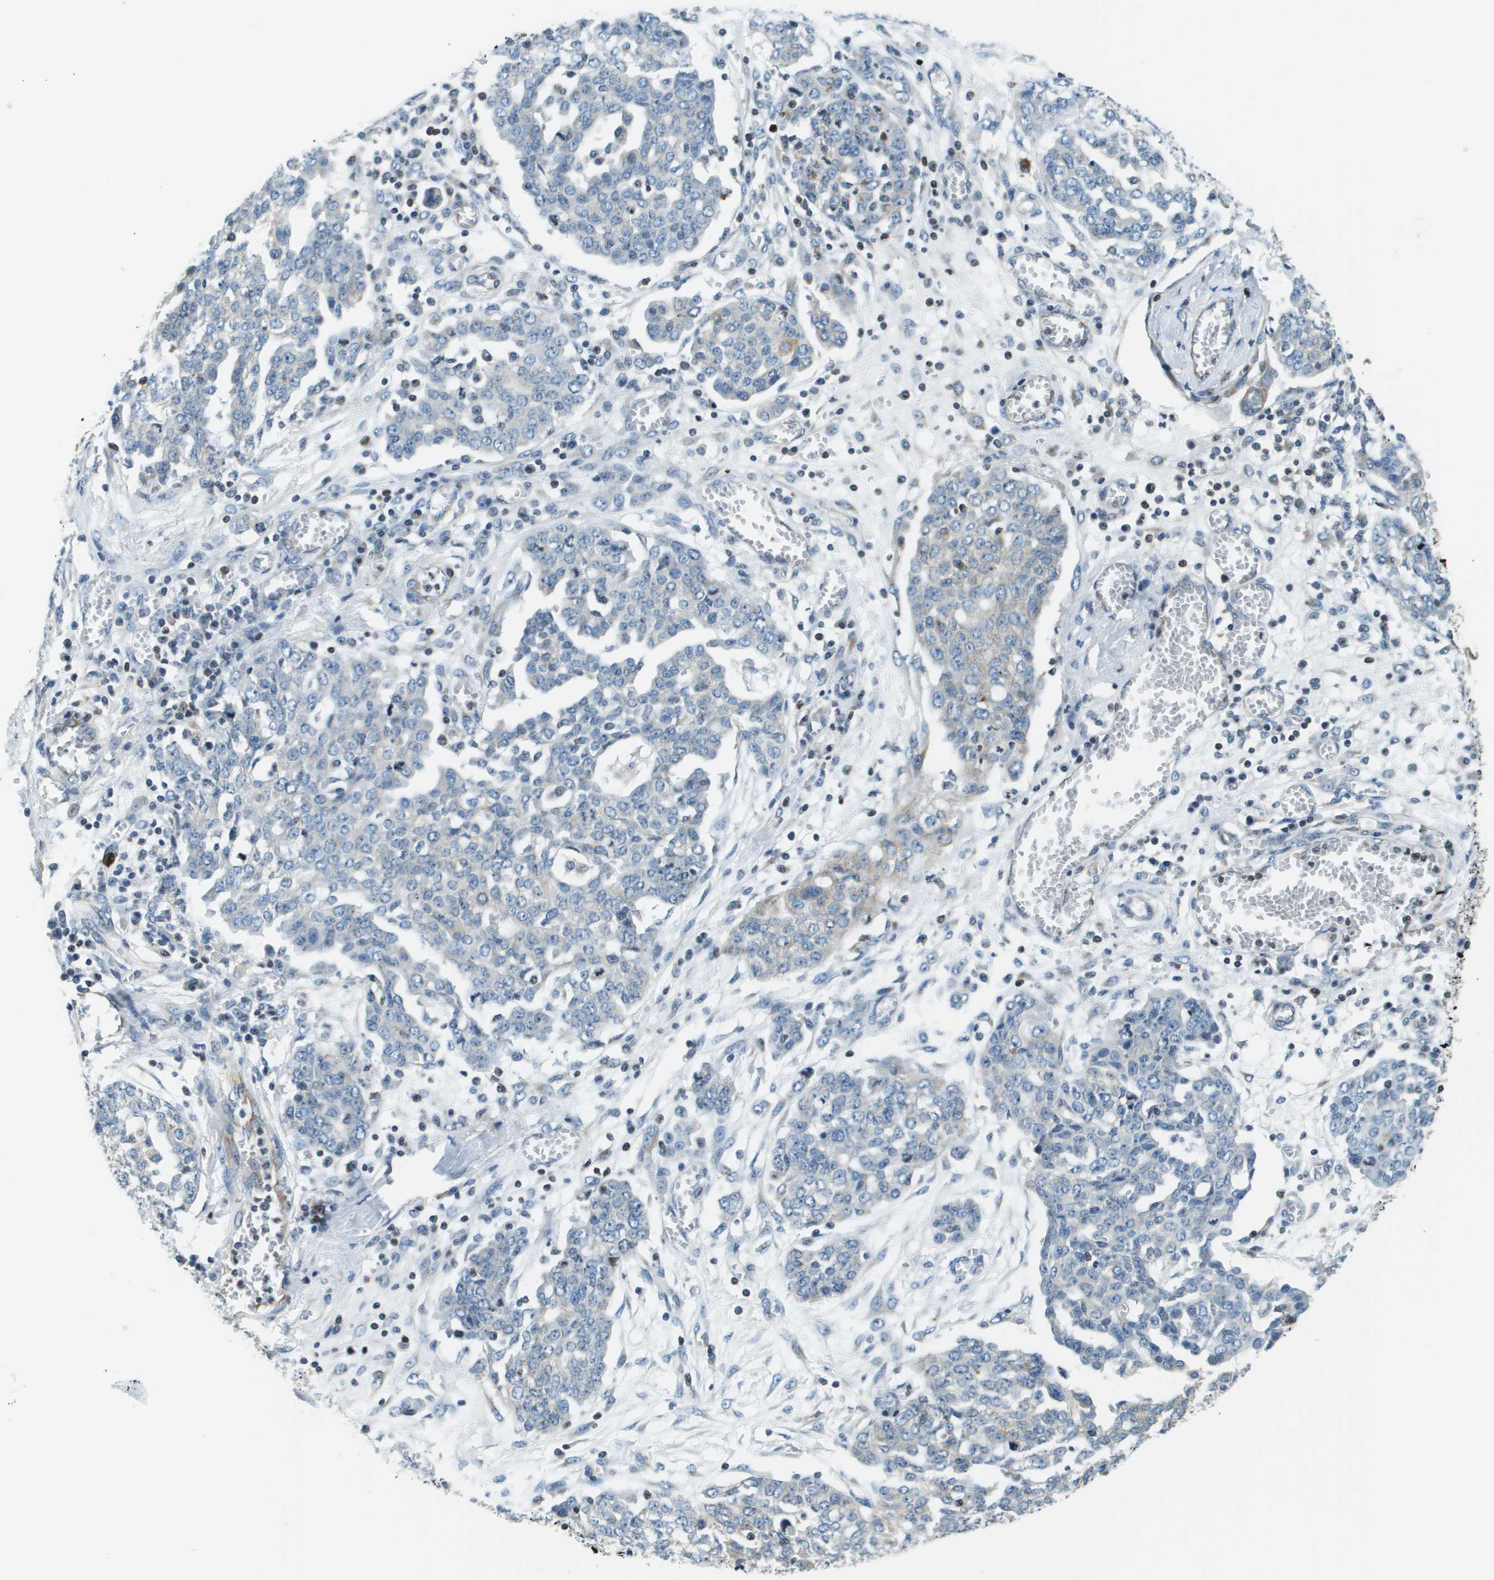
{"staining": {"intensity": "weak", "quantity": "<25%", "location": "cytoplasmic/membranous"}, "tissue": "ovarian cancer", "cell_type": "Tumor cells", "image_type": "cancer", "snomed": [{"axis": "morphology", "description": "Cystadenocarcinoma, serous, NOS"}, {"axis": "topography", "description": "Soft tissue"}, {"axis": "topography", "description": "Ovary"}], "caption": "Immunohistochemistry (IHC) of ovarian cancer demonstrates no positivity in tumor cells.", "gene": "ESYT1", "patient": {"sex": "female", "age": 57}}